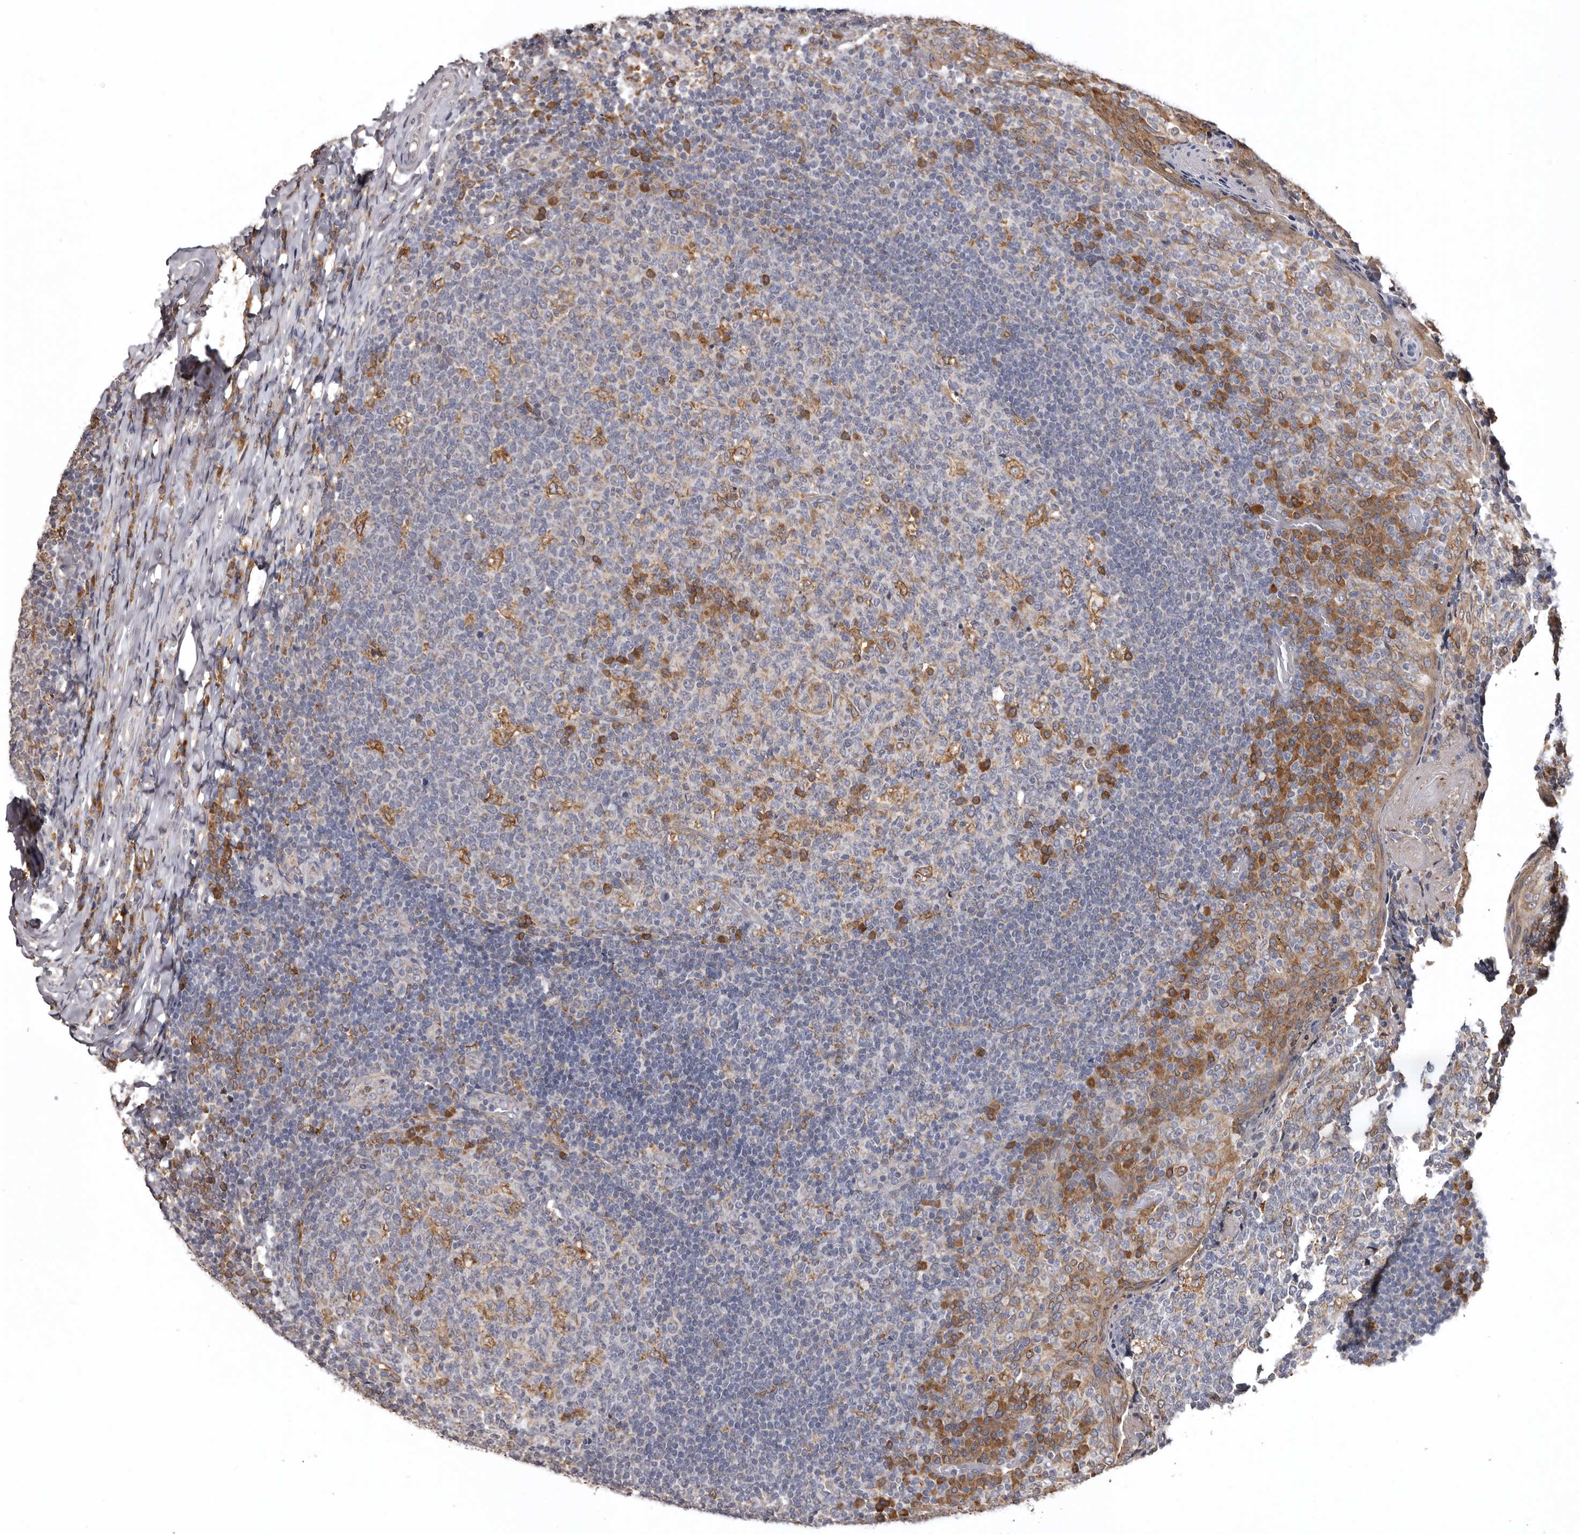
{"staining": {"intensity": "moderate", "quantity": "<25%", "location": "cytoplasmic/membranous"}, "tissue": "tonsil", "cell_type": "Germinal center cells", "image_type": "normal", "snomed": [{"axis": "morphology", "description": "Normal tissue, NOS"}, {"axis": "topography", "description": "Tonsil"}], "caption": "A high-resolution image shows IHC staining of unremarkable tonsil, which reveals moderate cytoplasmic/membranous staining in about <25% of germinal center cells.", "gene": "INKA2", "patient": {"sex": "female", "age": 19}}